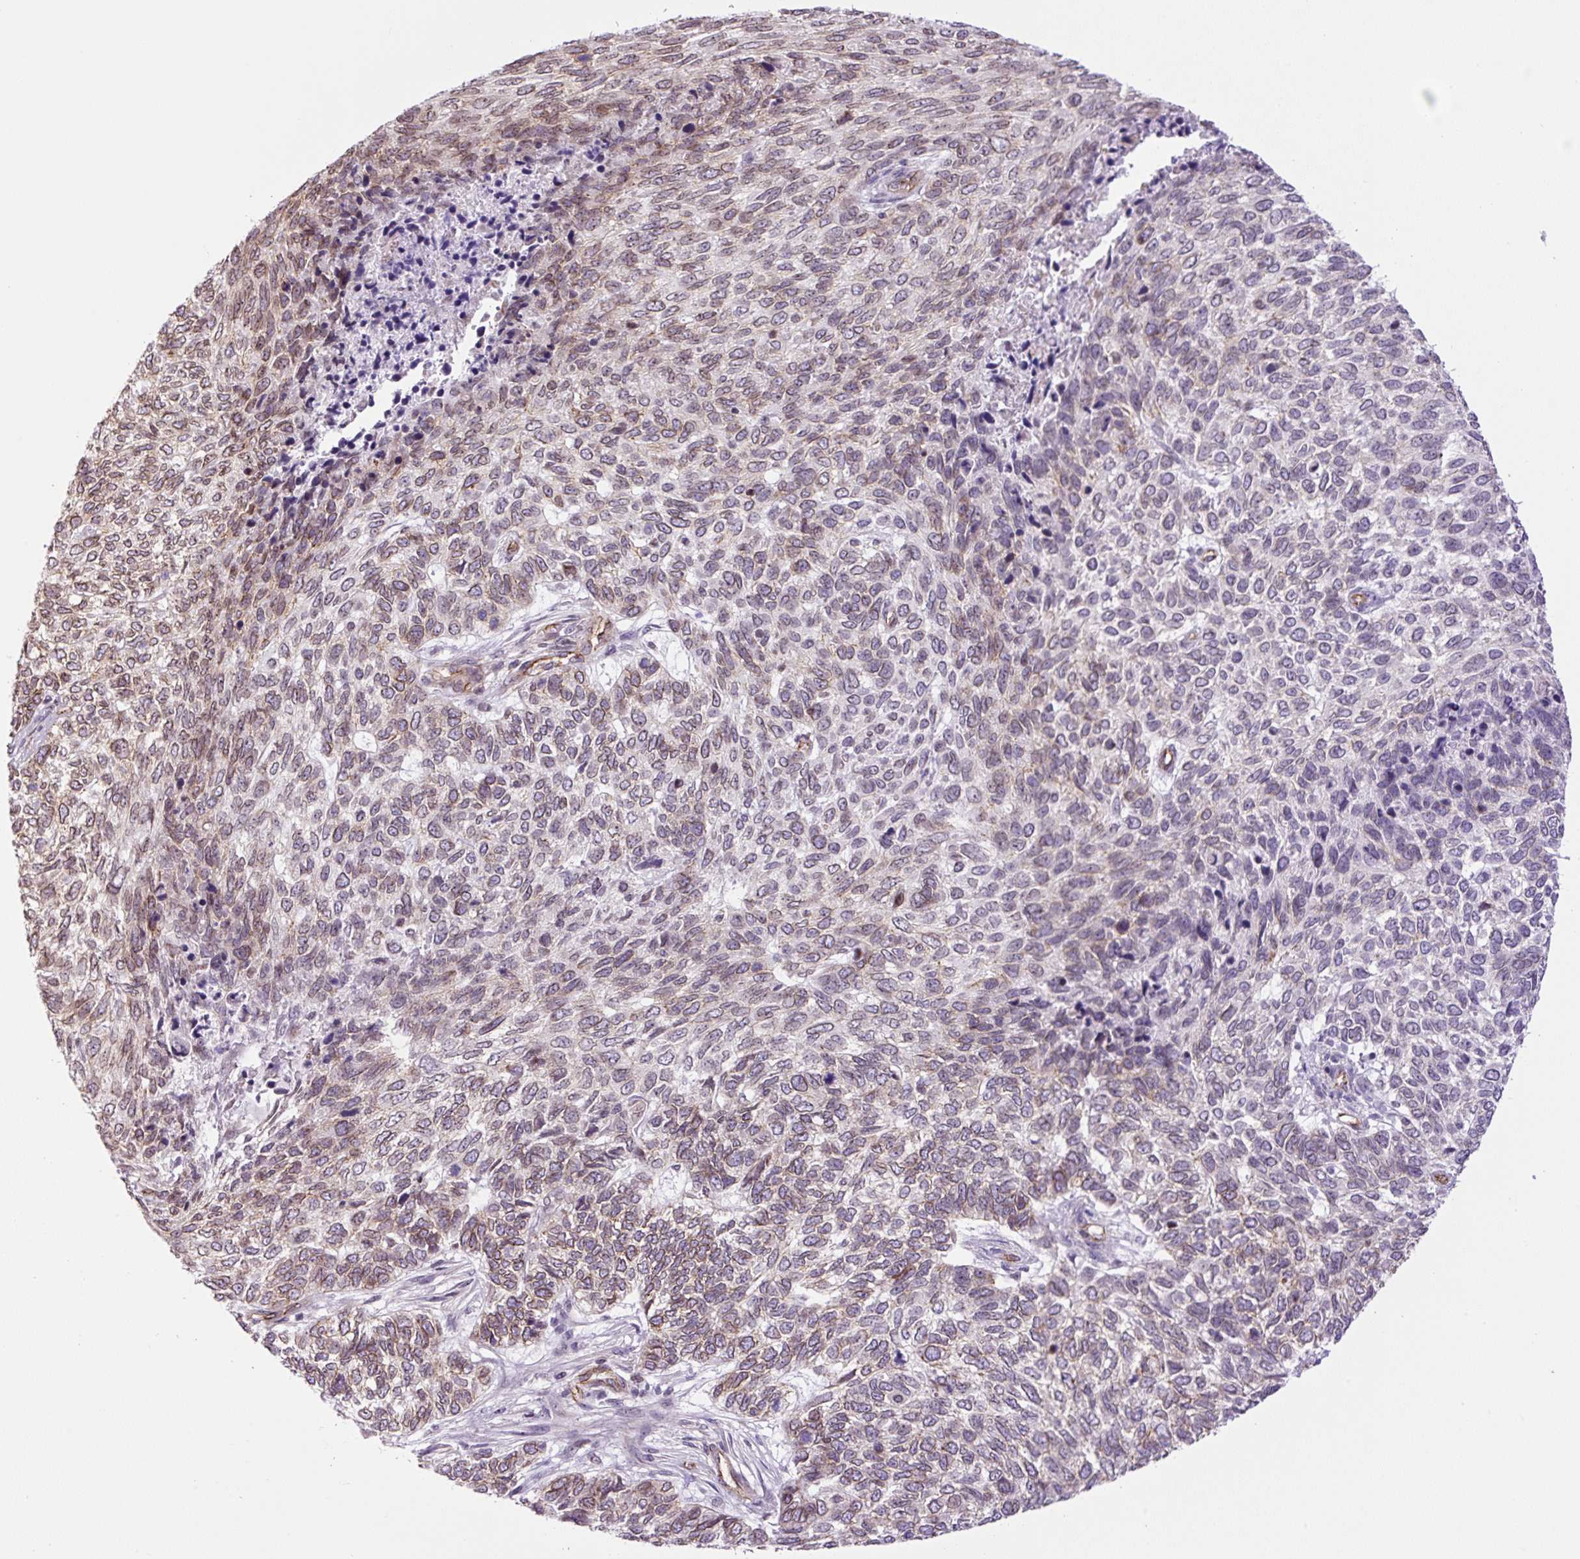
{"staining": {"intensity": "moderate", "quantity": "<25%", "location": "cytoplasmic/membranous,nuclear"}, "tissue": "skin cancer", "cell_type": "Tumor cells", "image_type": "cancer", "snomed": [{"axis": "morphology", "description": "Basal cell carcinoma"}, {"axis": "topography", "description": "Skin"}], "caption": "Tumor cells reveal low levels of moderate cytoplasmic/membranous and nuclear expression in approximately <25% of cells in skin cancer (basal cell carcinoma).", "gene": "MYO5C", "patient": {"sex": "female", "age": 65}}